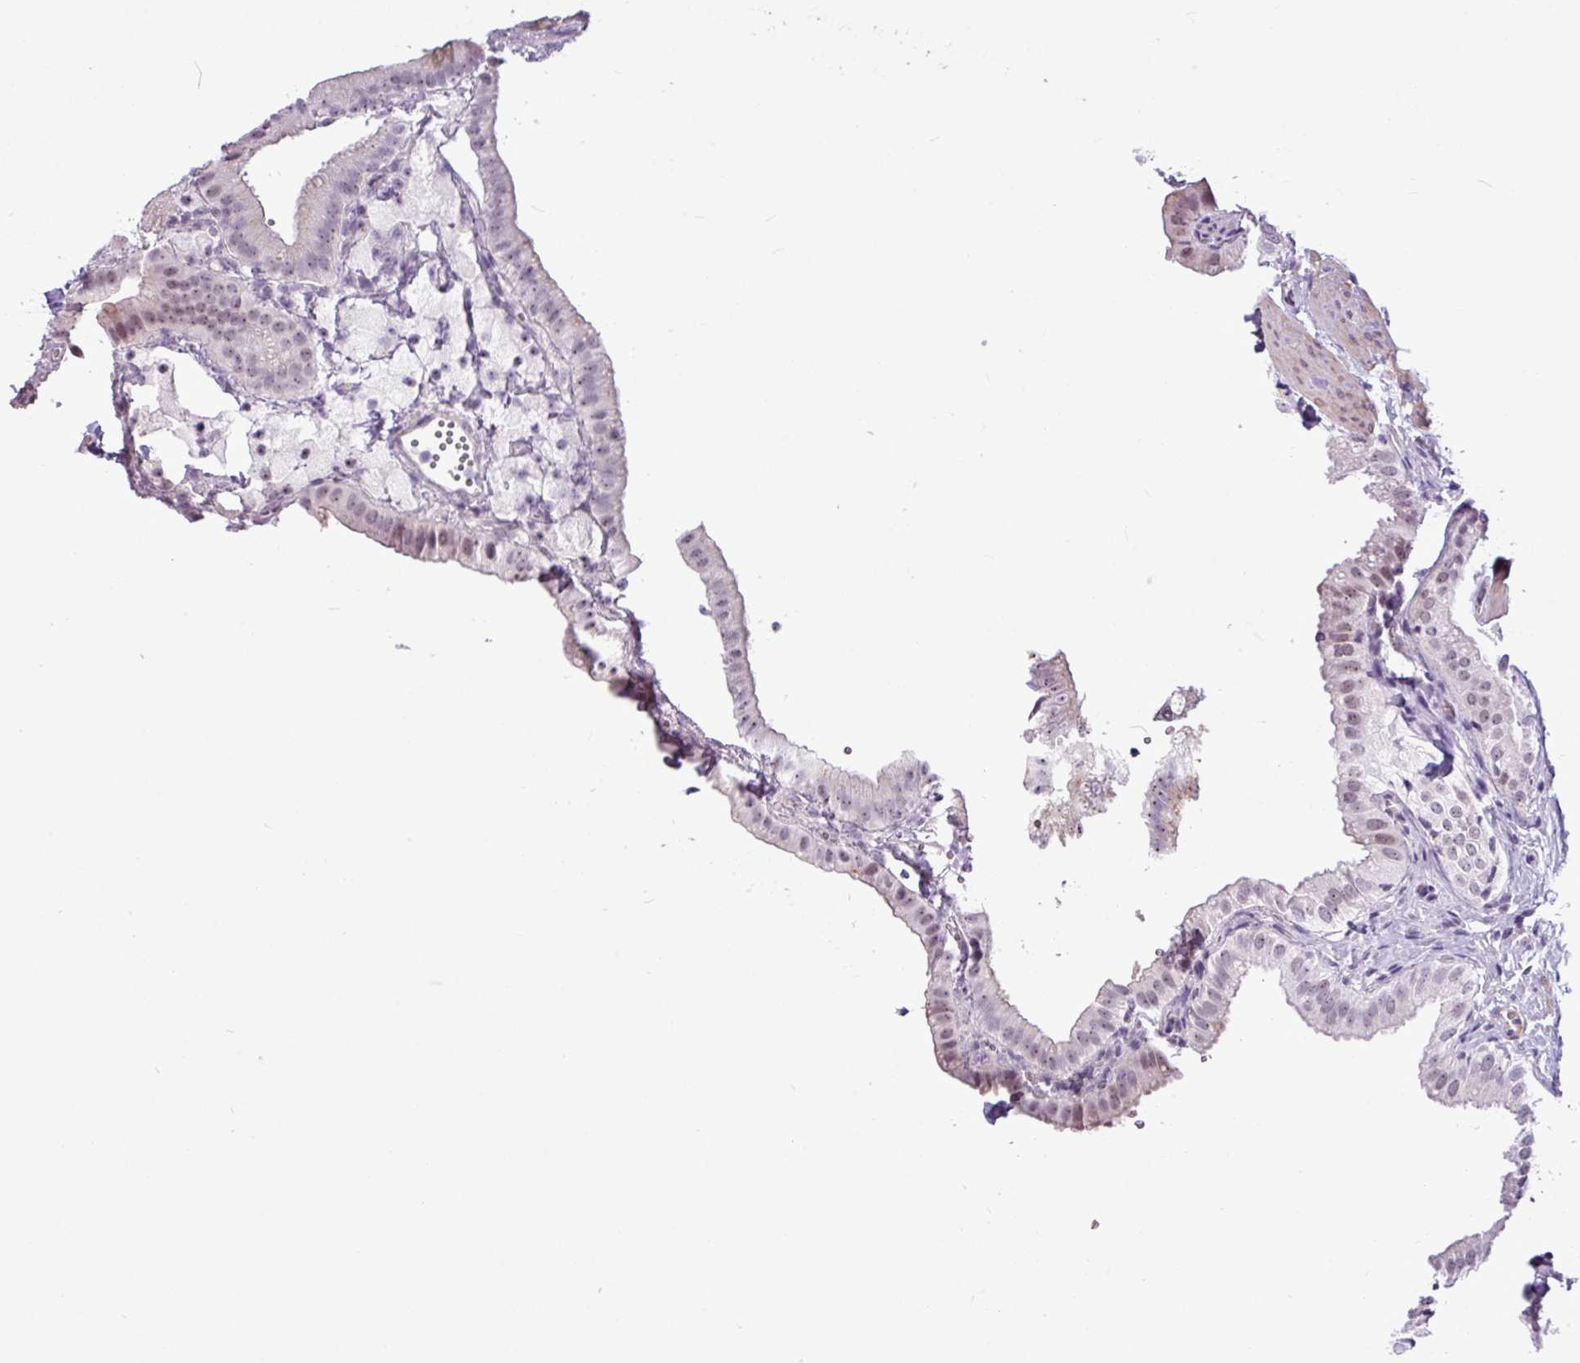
{"staining": {"intensity": "weak", "quantity": "25%-75%", "location": "nuclear"}, "tissue": "gallbladder", "cell_type": "Glandular cells", "image_type": "normal", "snomed": [{"axis": "morphology", "description": "Normal tissue, NOS"}, {"axis": "topography", "description": "Gallbladder"}], "caption": "Immunohistochemistry (DAB (3,3'-diaminobenzidine)) staining of normal gallbladder reveals weak nuclear protein positivity in about 25%-75% of glandular cells. The staining was performed using DAB to visualize the protein expression in brown, while the nuclei were stained in blue with hematoxylin (Magnification: 20x).", "gene": "UTP18", "patient": {"sex": "female", "age": 61}}